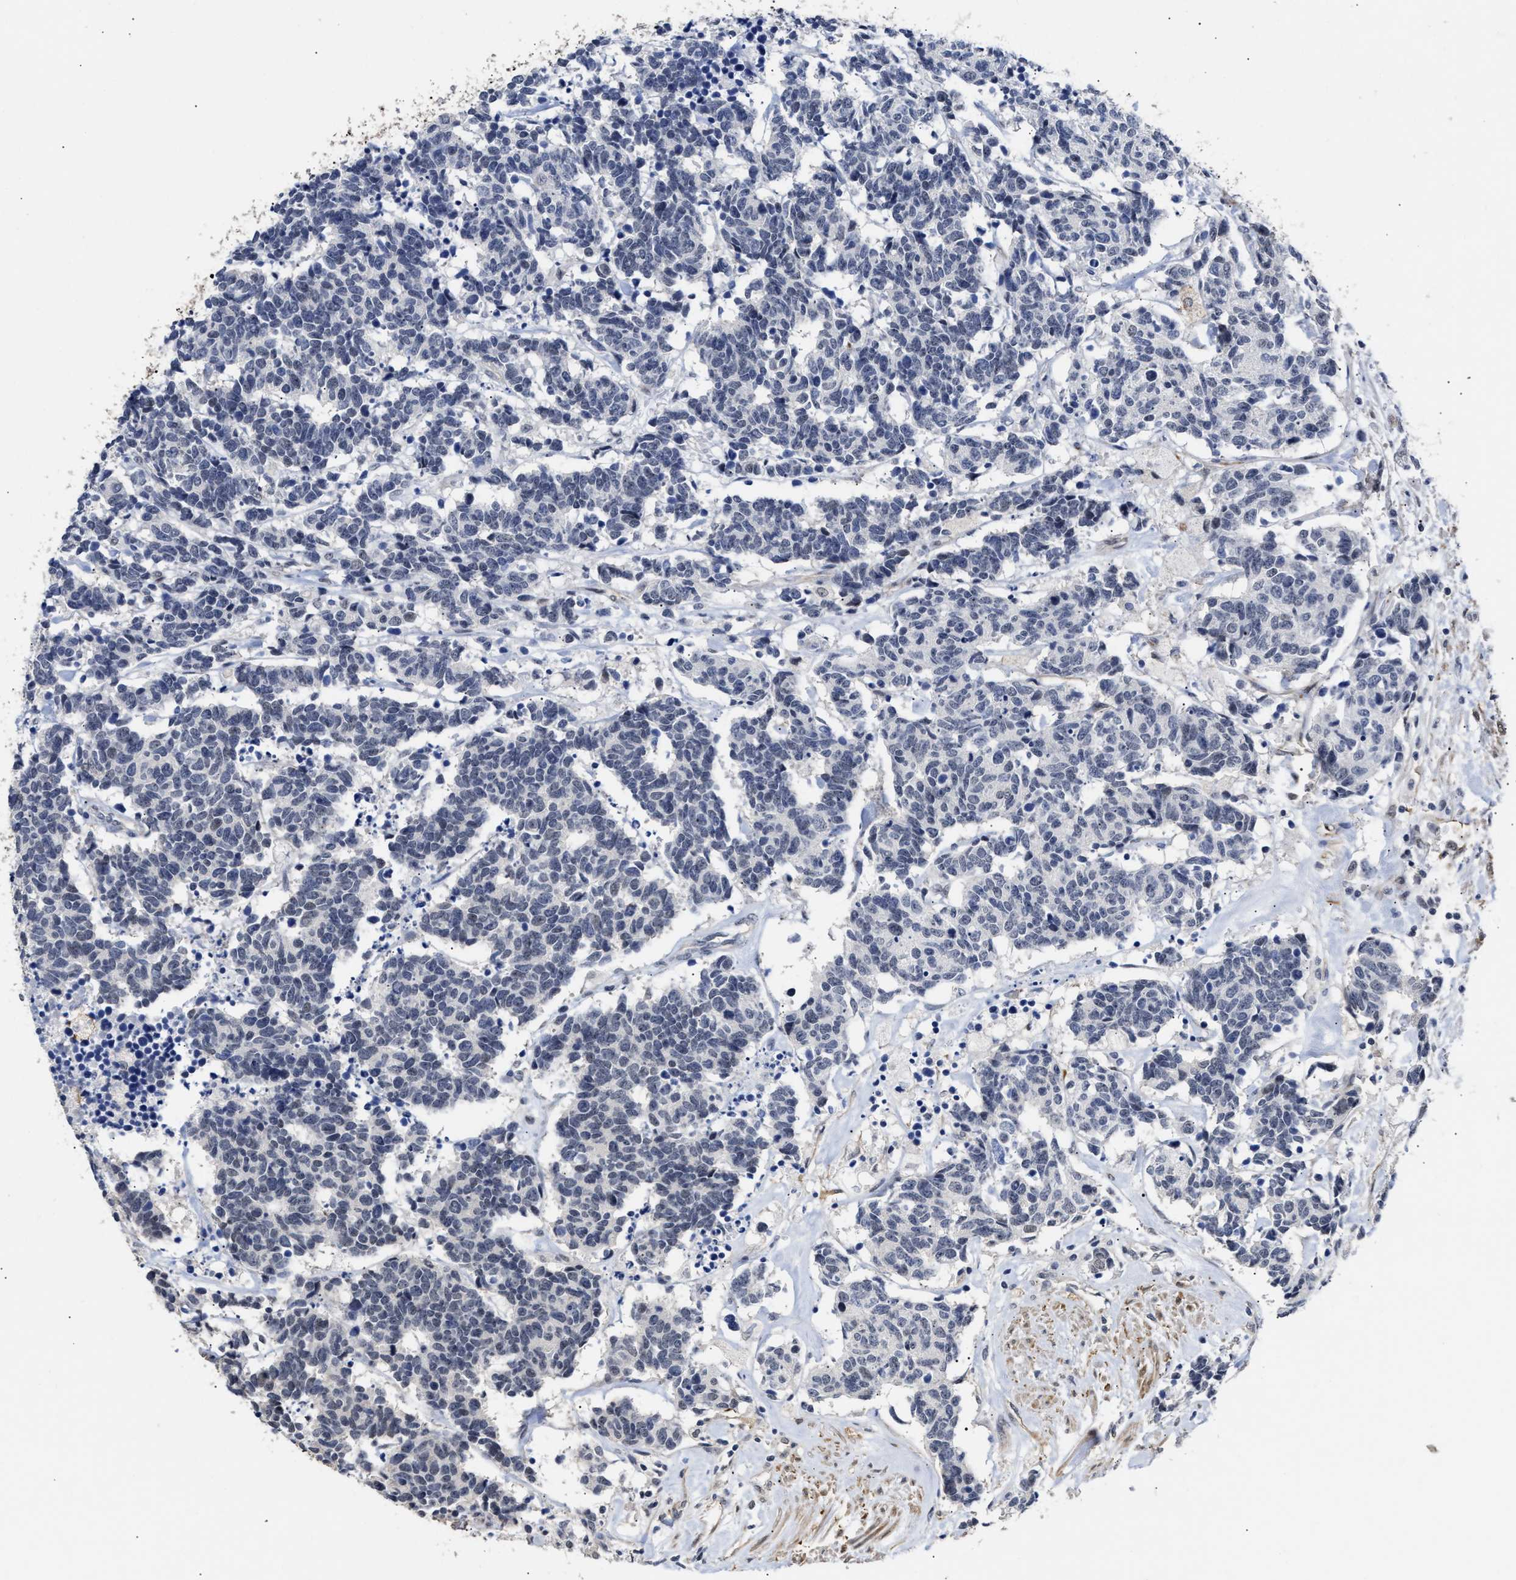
{"staining": {"intensity": "negative", "quantity": "none", "location": "none"}, "tissue": "carcinoid", "cell_type": "Tumor cells", "image_type": "cancer", "snomed": [{"axis": "morphology", "description": "Carcinoma, NOS"}, {"axis": "morphology", "description": "Carcinoid, malignant, NOS"}, {"axis": "topography", "description": "Urinary bladder"}], "caption": "A photomicrograph of human carcinoma is negative for staining in tumor cells.", "gene": "AHNAK2", "patient": {"sex": "male", "age": 57}}